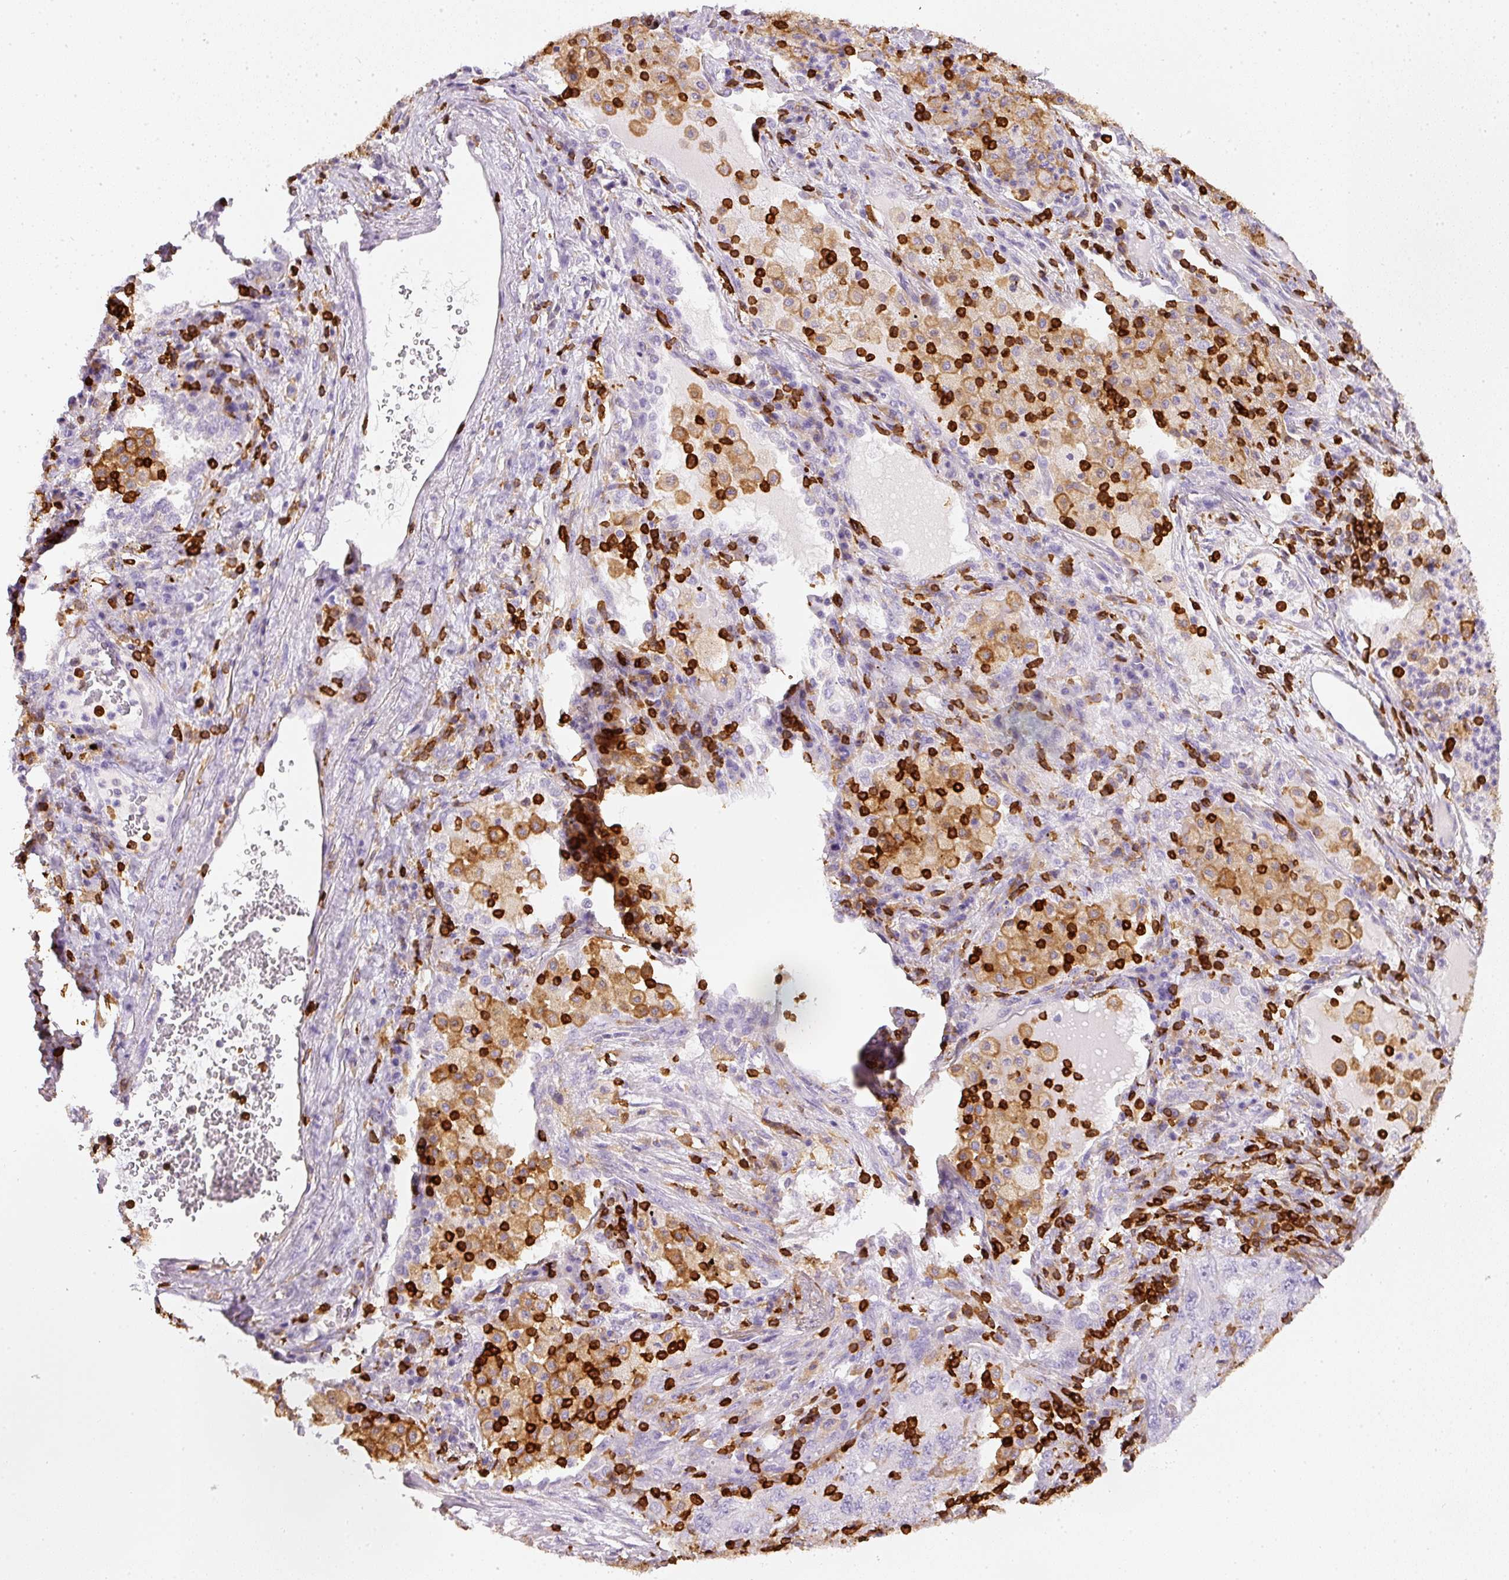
{"staining": {"intensity": "negative", "quantity": "none", "location": "none"}, "tissue": "lung cancer", "cell_type": "Tumor cells", "image_type": "cancer", "snomed": [{"axis": "morphology", "description": "Adenocarcinoma, NOS"}, {"axis": "topography", "description": "Lung"}], "caption": "Tumor cells show no significant expression in lung cancer.", "gene": "EVL", "patient": {"sex": "female", "age": 57}}